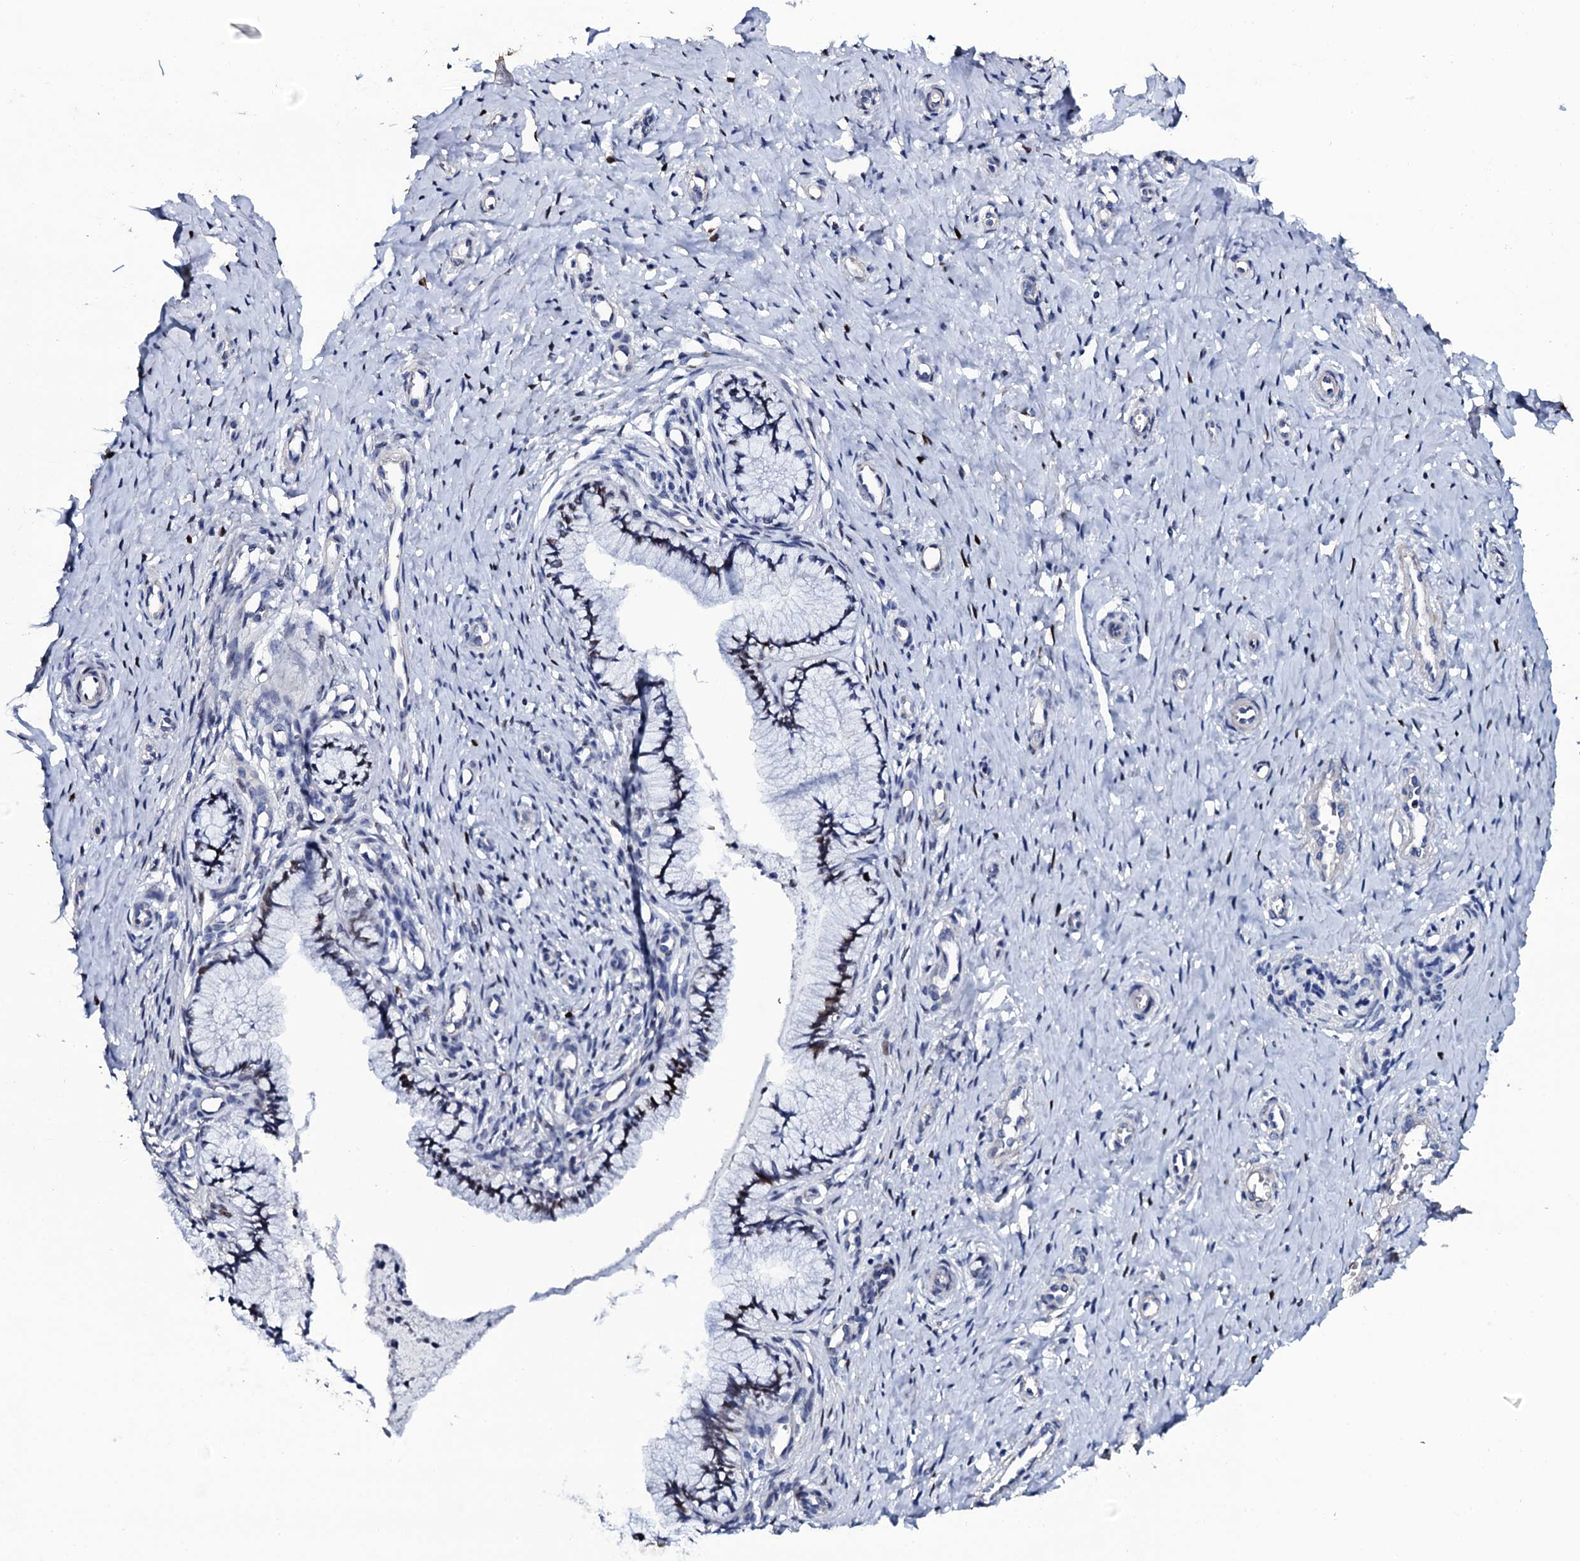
{"staining": {"intensity": "moderate", "quantity": "<25%", "location": "nuclear"}, "tissue": "cervix", "cell_type": "Glandular cells", "image_type": "normal", "snomed": [{"axis": "morphology", "description": "Normal tissue, NOS"}, {"axis": "topography", "description": "Cervix"}], "caption": "High-power microscopy captured an immunohistochemistry micrograph of unremarkable cervix, revealing moderate nuclear staining in about <25% of glandular cells. The protein is shown in brown color, while the nuclei are stained blue.", "gene": "NPM2", "patient": {"sex": "female", "age": 36}}